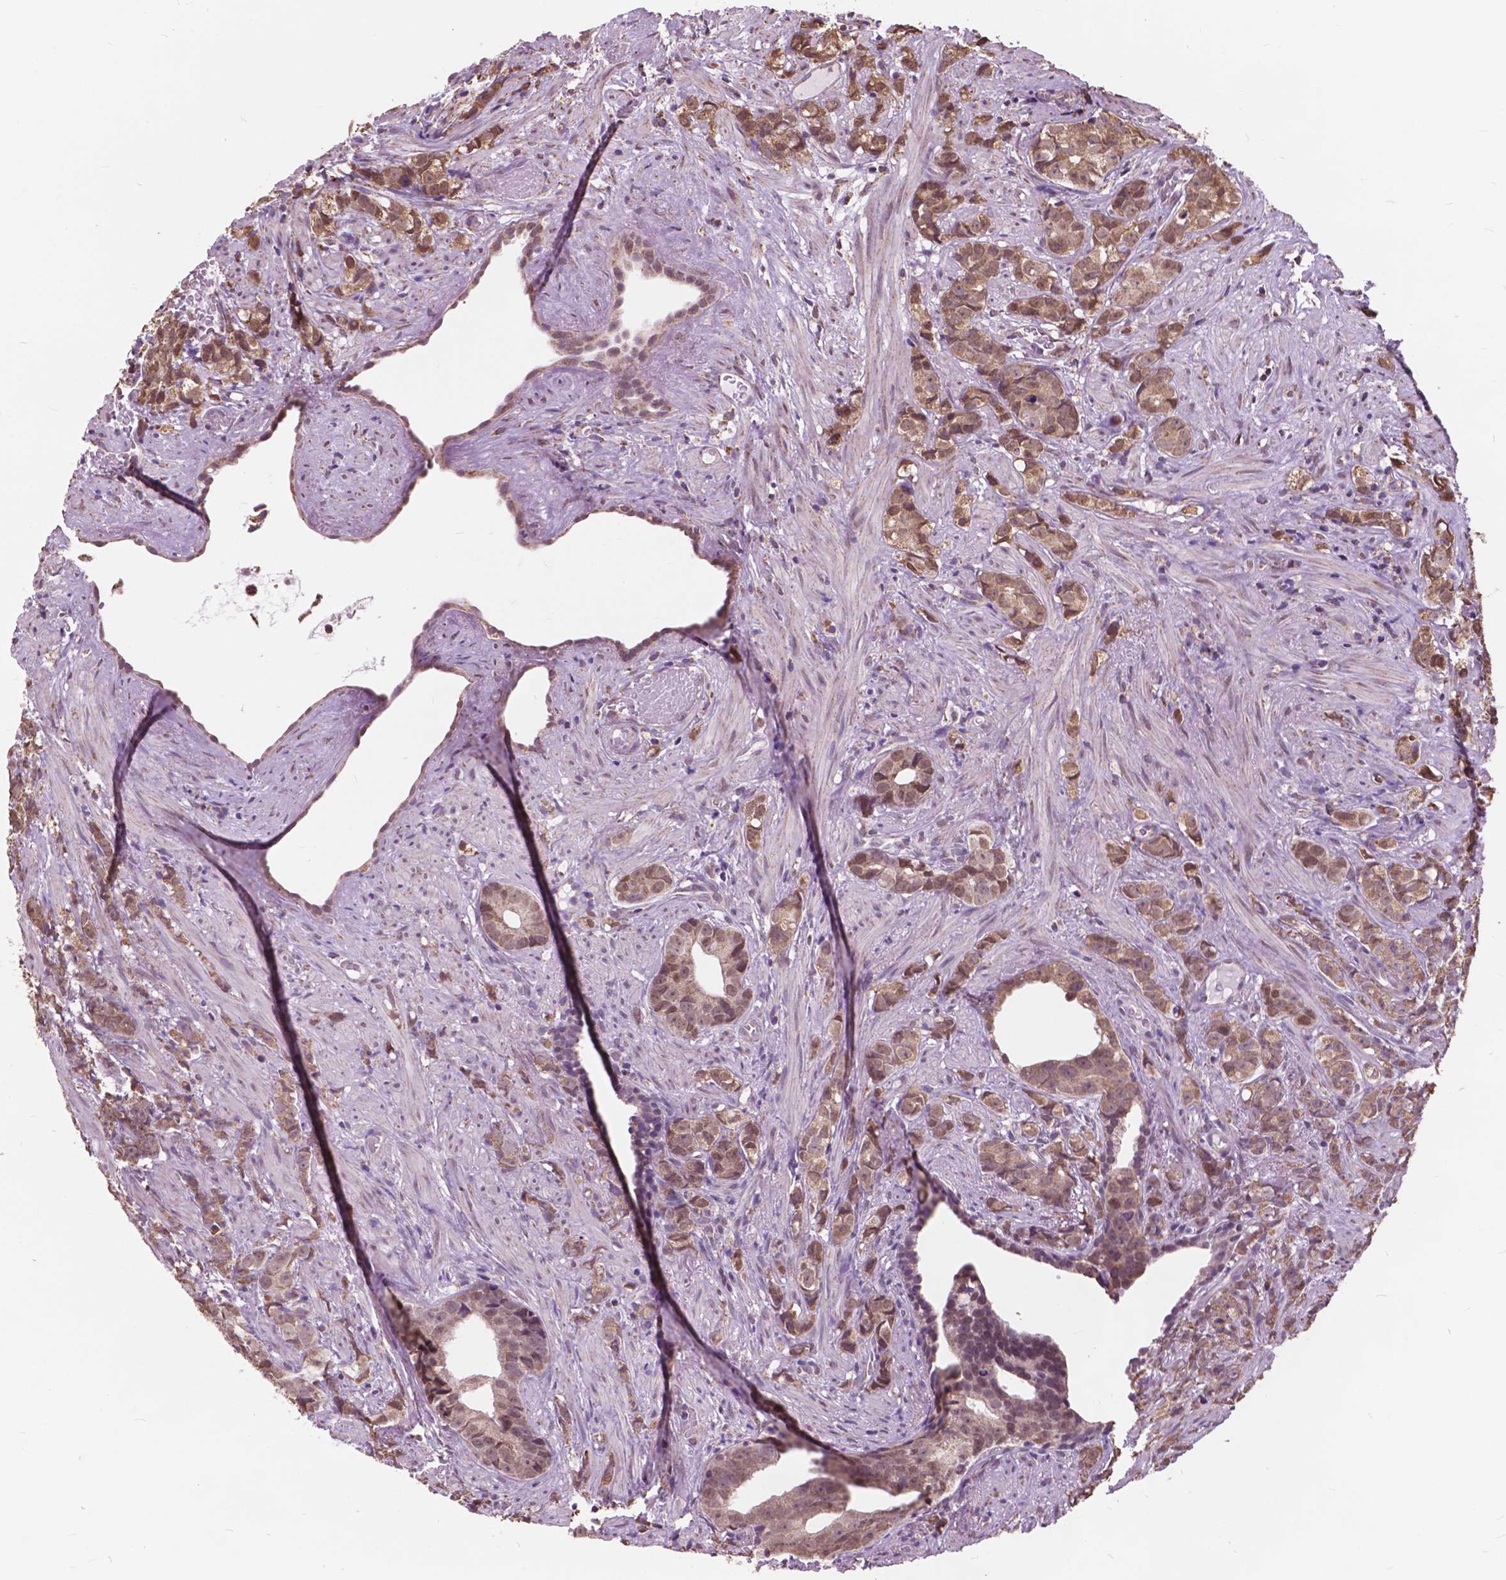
{"staining": {"intensity": "moderate", "quantity": ">75%", "location": "cytoplasmic/membranous,nuclear"}, "tissue": "prostate cancer", "cell_type": "Tumor cells", "image_type": "cancer", "snomed": [{"axis": "morphology", "description": "Adenocarcinoma, High grade"}, {"axis": "topography", "description": "Prostate"}], "caption": "This is an image of IHC staining of adenocarcinoma (high-grade) (prostate), which shows moderate expression in the cytoplasmic/membranous and nuclear of tumor cells.", "gene": "SCOC", "patient": {"sex": "male", "age": 81}}